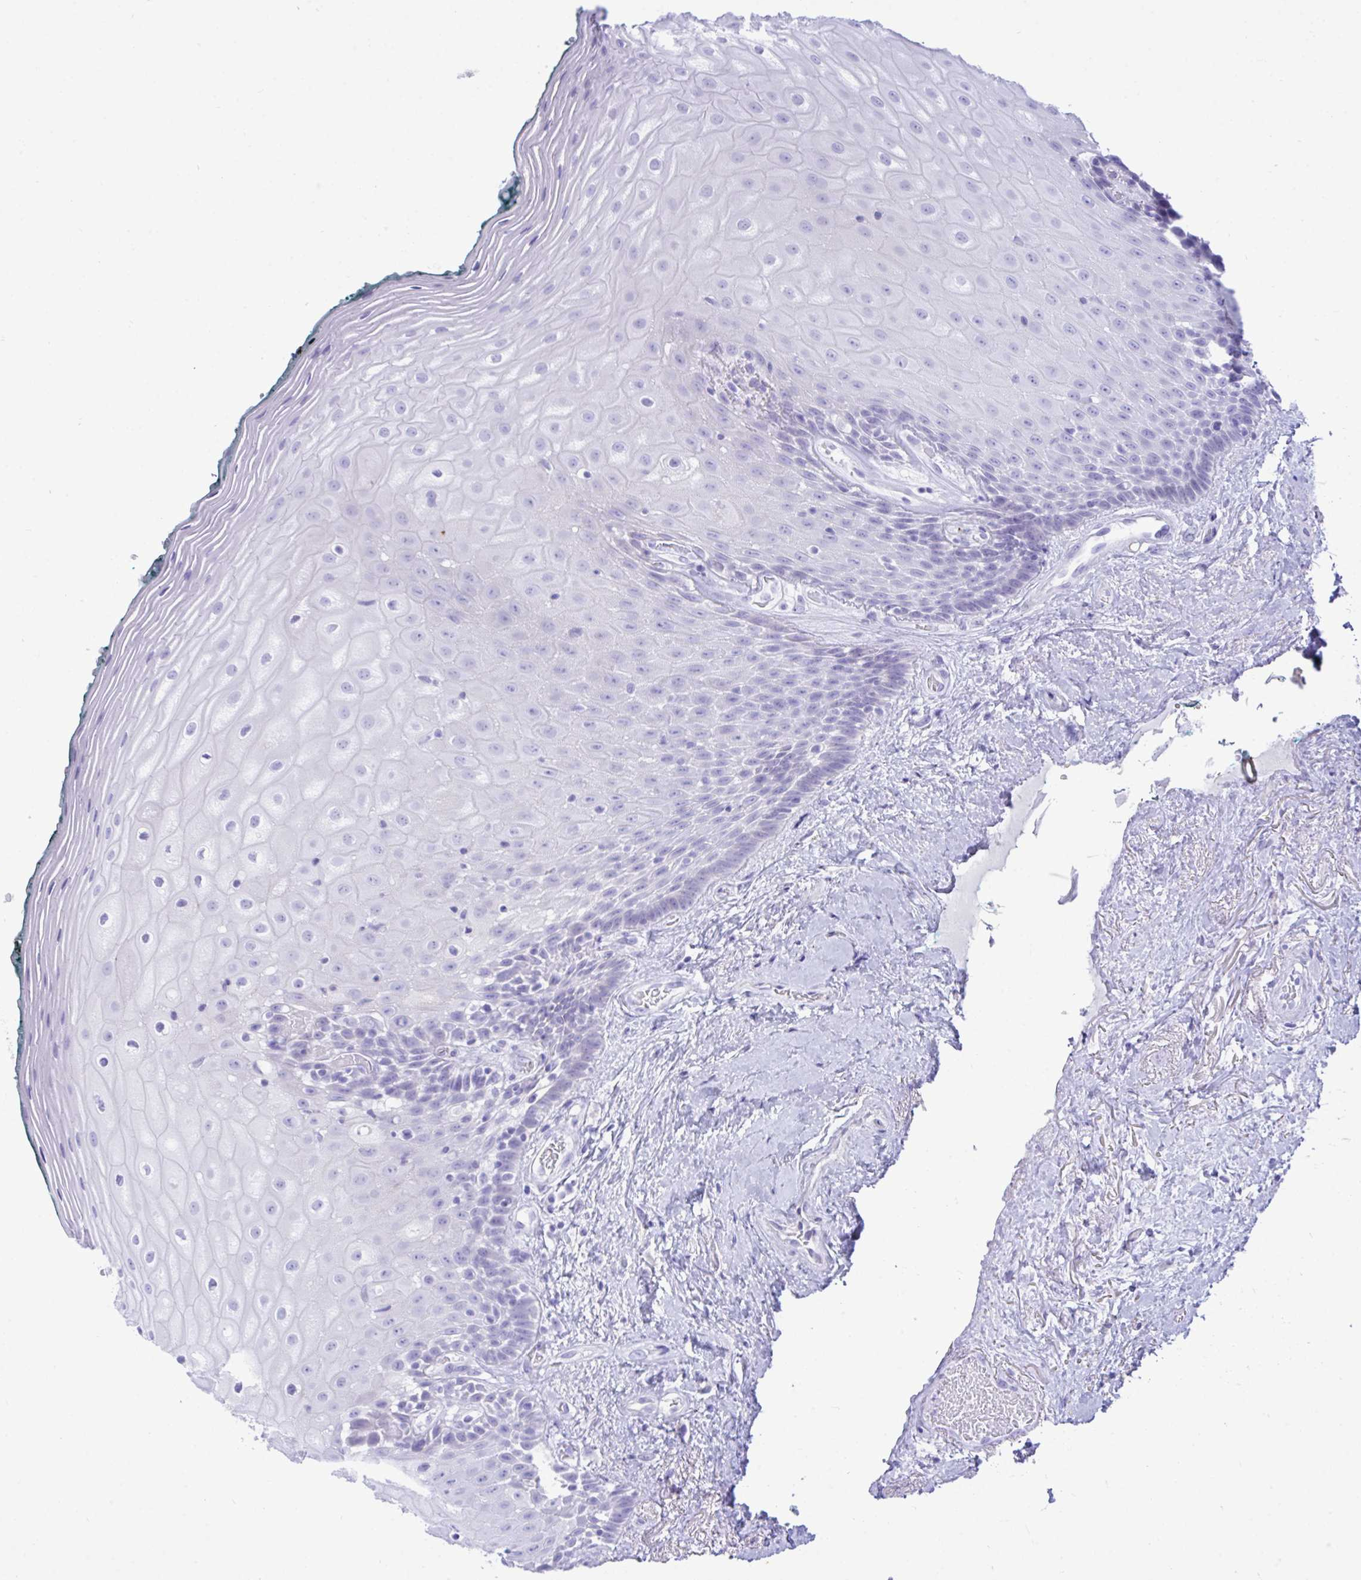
{"staining": {"intensity": "negative", "quantity": "none", "location": "none"}, "tissue": "oral mucosa", "cell_type": "Squamous epithelial cells", "image_type": "normal", "snomed": [{"axis": "morphology", "description": "Normal tissue, NOS"}, {"axis": "morphology", "description": "Squamous cell carcinoma, NOS"}, {"axis": "topography", "description": "Oral tissue"}, {"axis": "topography", "description": "Head-Neck"}], "caption": "Immunohistochemistry micrograph of normal oral mucosa stained for a protein (brown), which reveals no expression in squamous epithelial cells. Brightfield microscopy of IHC stained with DAB (3,3'-diaminobenzidine) (brown) and hematoxylin (blue), captured at high magnification.", "gene": "BEX5", "patient": {"sex": "male", "age": 64}}